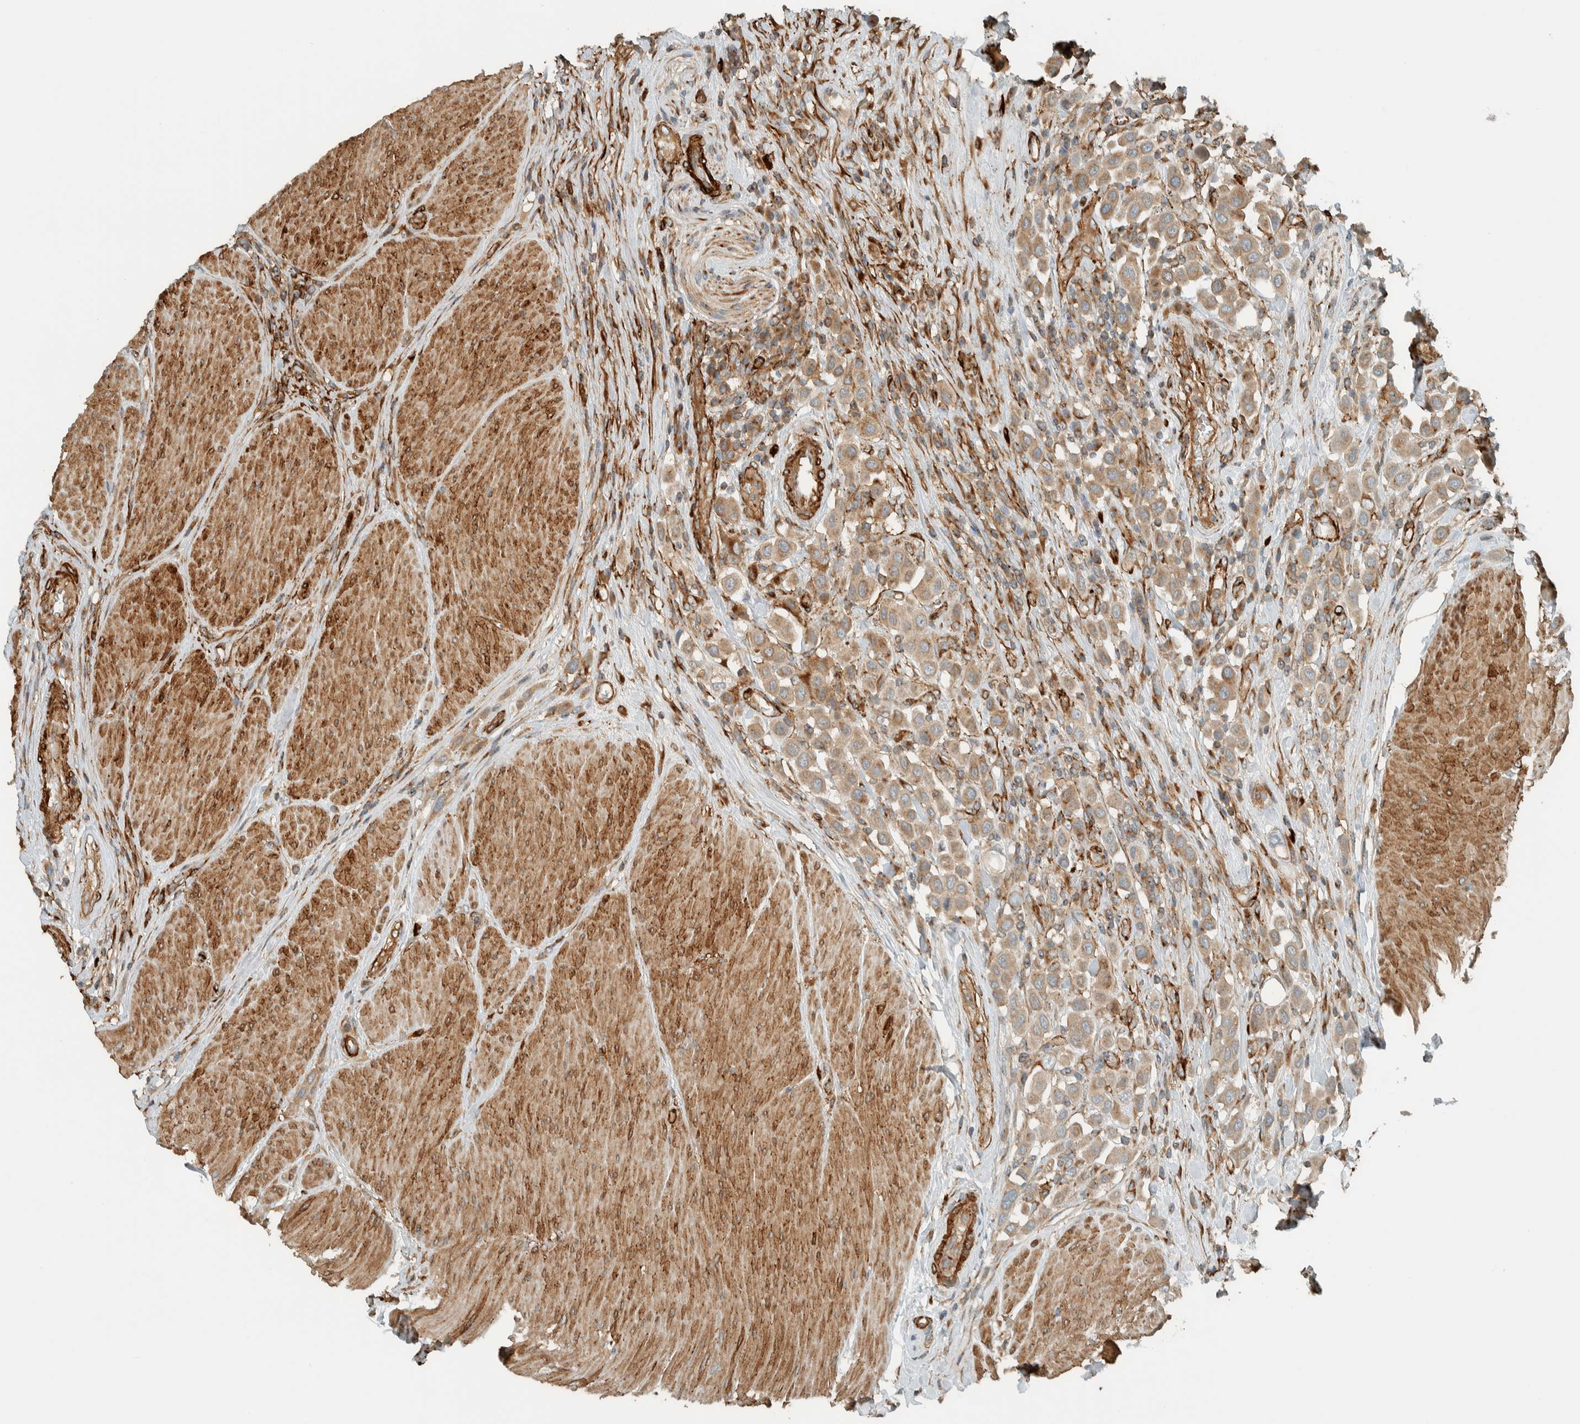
{"staining": {"intensity": "moderate", "quantity": ">75%", "location": "cytoplasmic/membranous"}, "tissue": "urothelial cancer", "cell_type": "Tumor cells", "image_type": "cancer", "snomed": [{"axis": "morphology", "description": "Urothelial carcinoma, High grade"}, {"axis": "topography", "description": "Urinary bladder"}], "caption": "Immunohistochemical staining of human high-grade urothelial carcinoma demonstrates medium levels of moderate cytoplasmic/membranous staining in approximately >75% of tumor cells.", "gene": "EXOC7", "patient": {"sex": "male", "age": 50}}